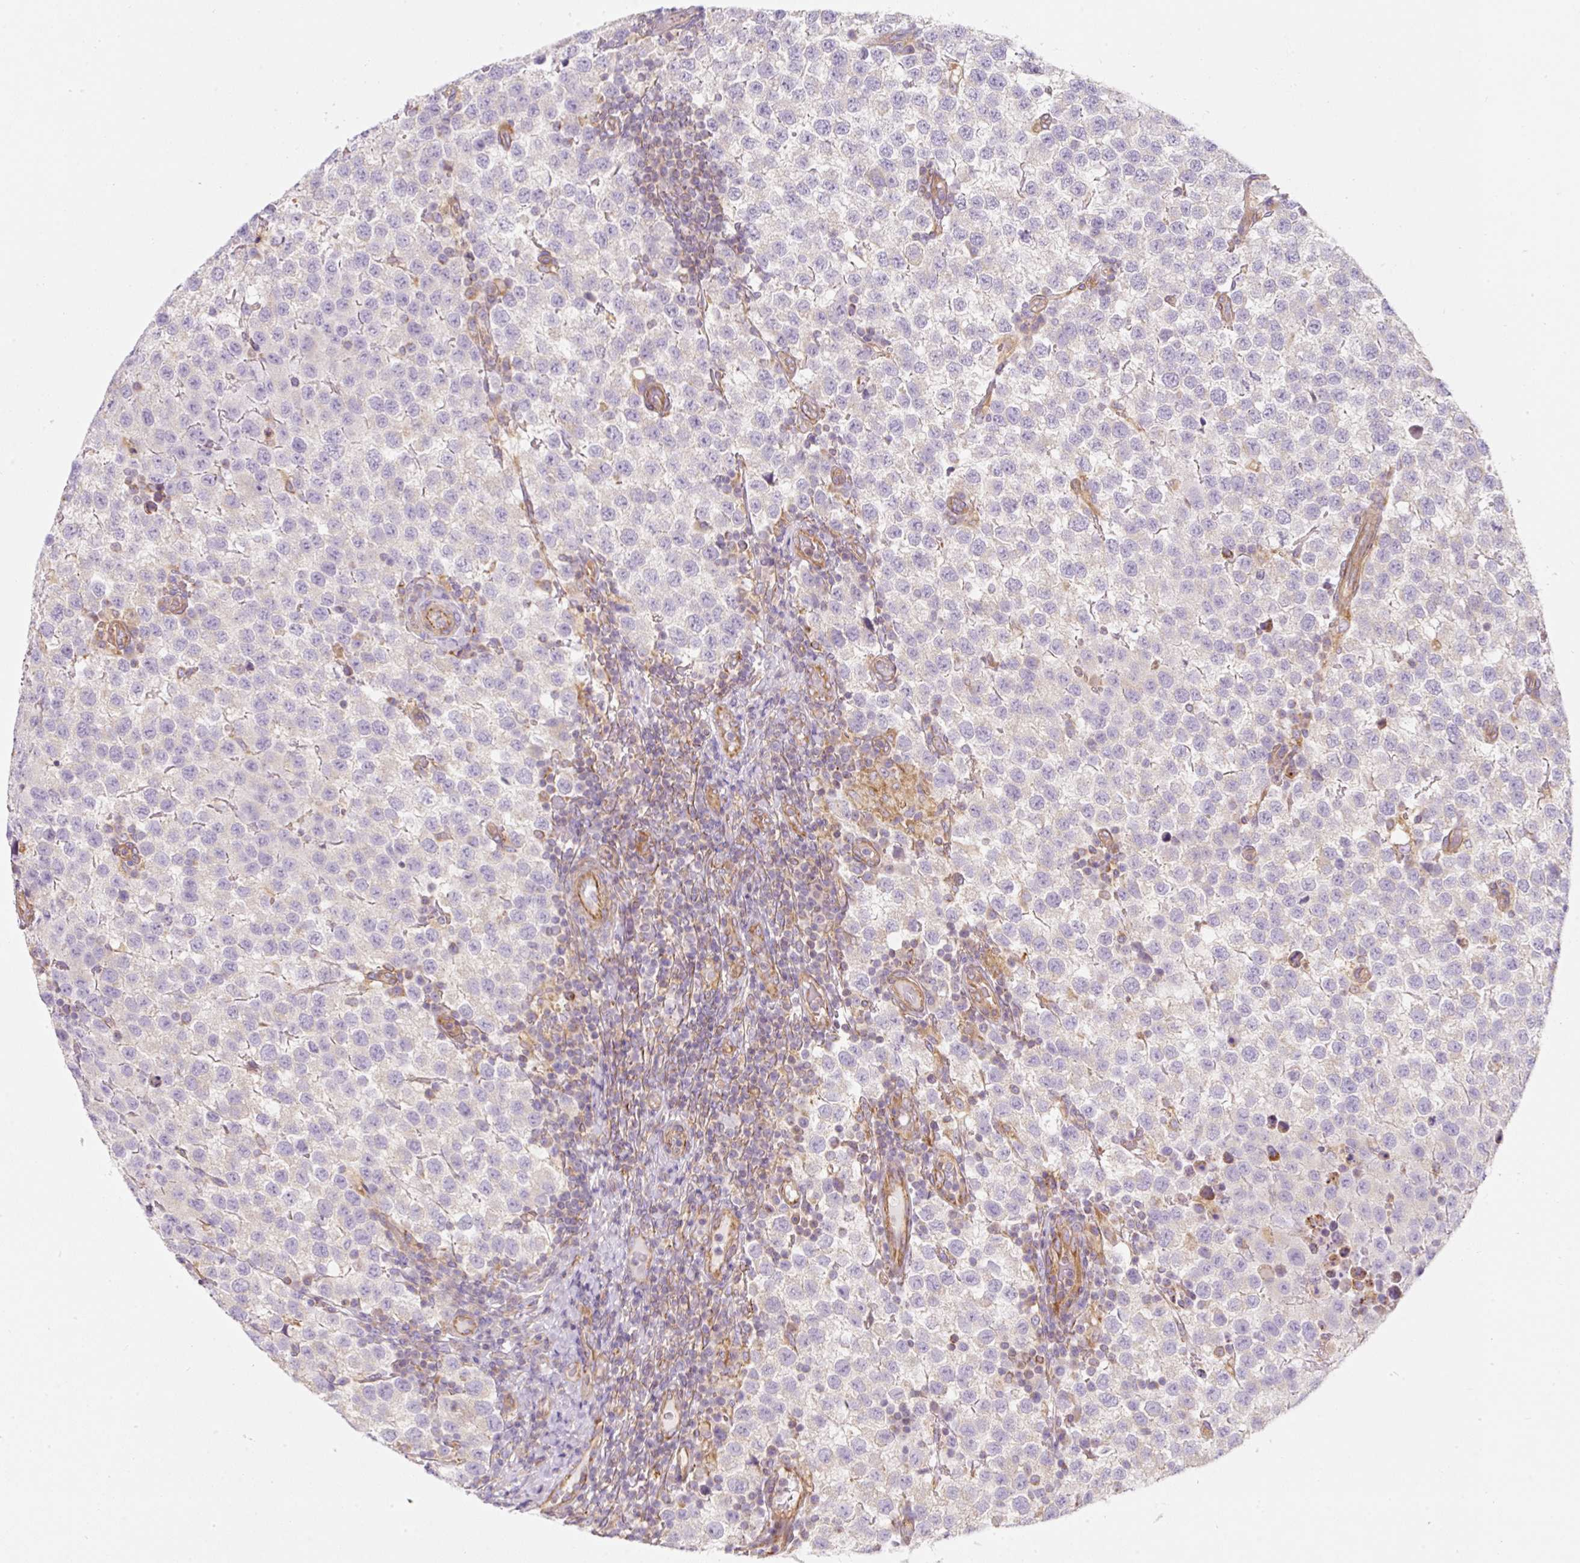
{"staining": {"intensity": "negative", "quantity": "none", "location": "none"}, "tissue": "testis cancer", "cell_type": "Tumor cells", "image_type": "cancer", "snomed": [{"axis": "morphology", "description": "Seminoma, NOS"}, {"axis": "topography", "description": "Testis"}], "caption": "Tumor cells show no significant protein staining in testis cancer.", "gene": "ERAP2", "patient": {"sex": "male", "age": 34}}